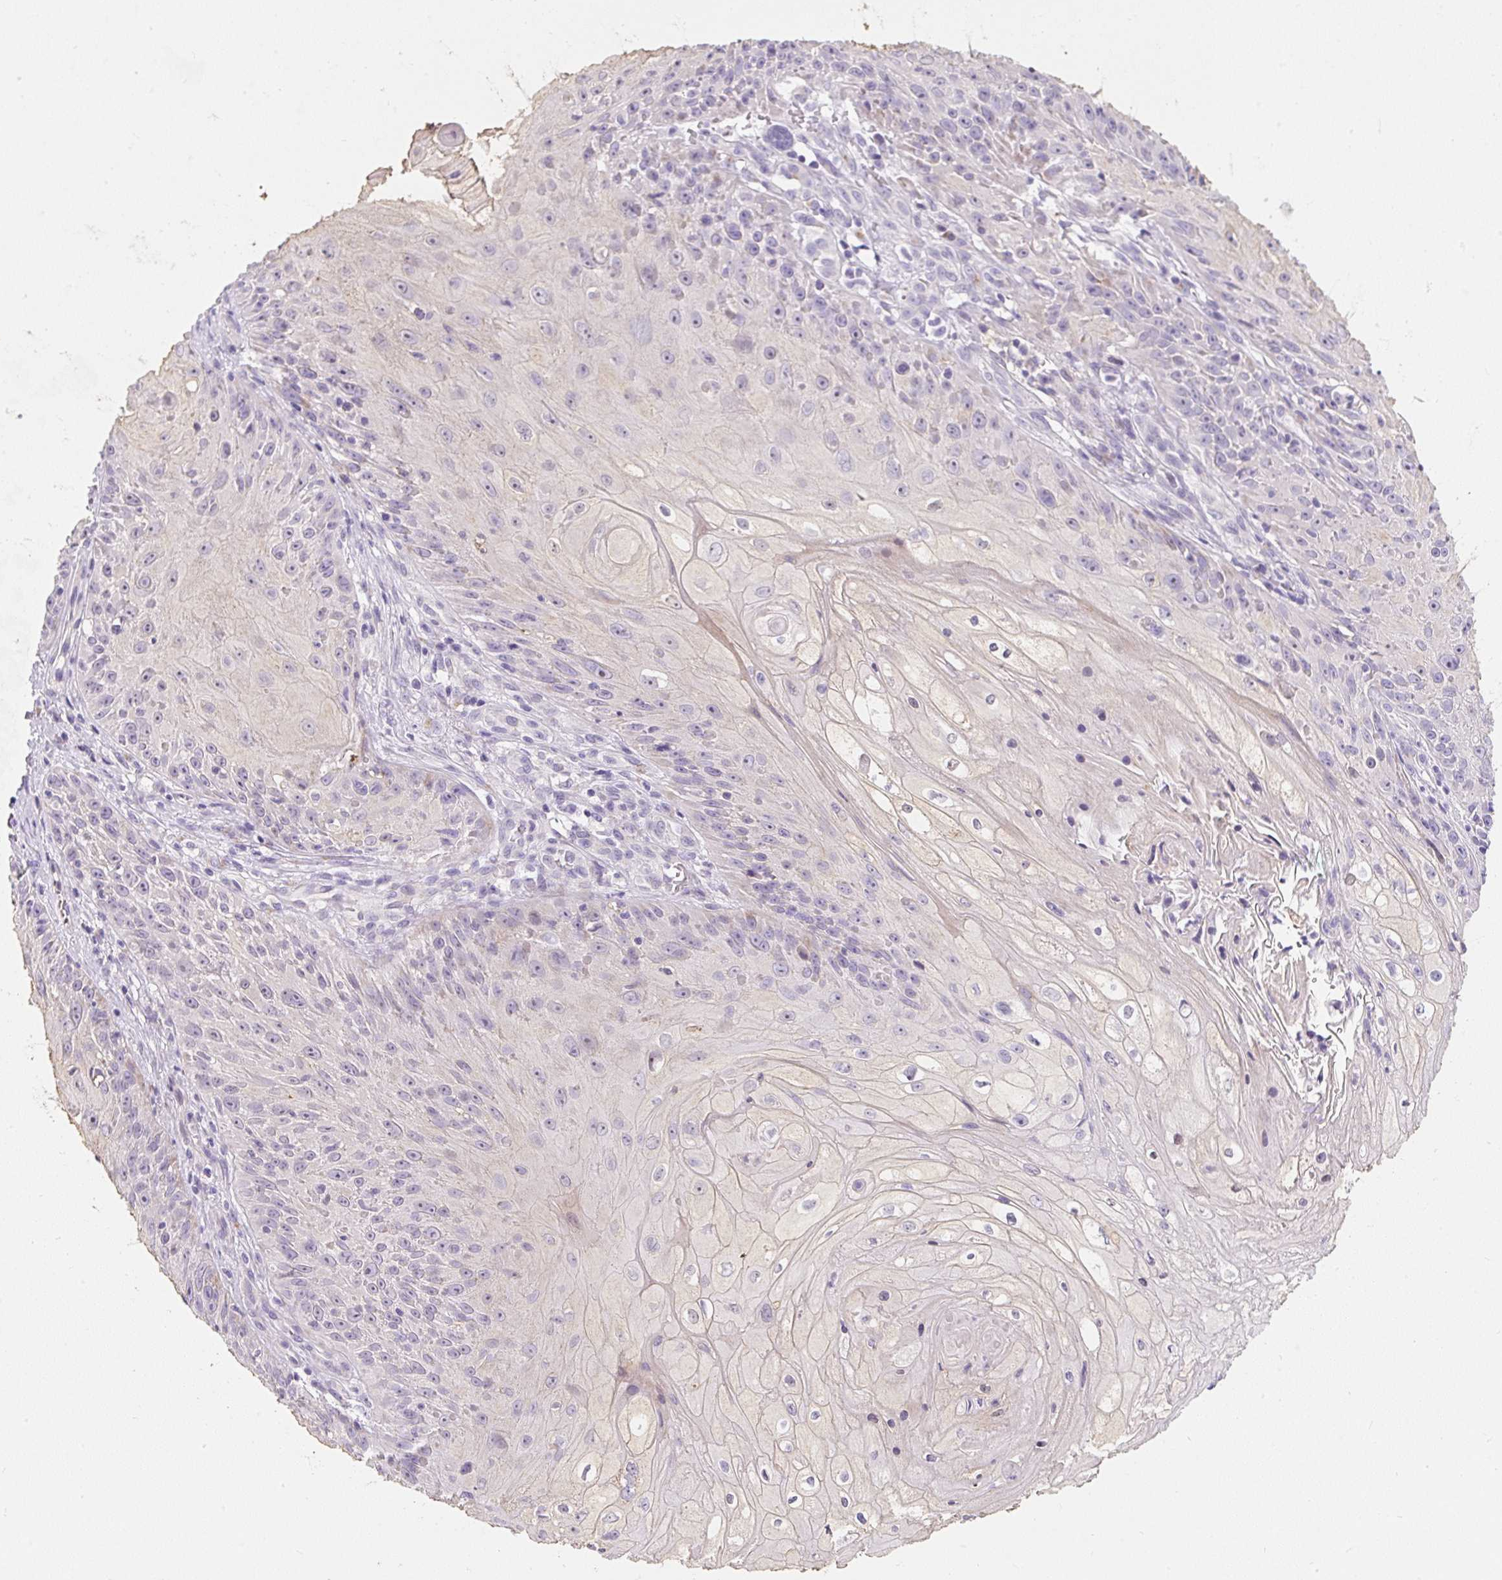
{"staining": {"intensity": "negative", "quantity": "none", "location": "none"}, "tissue": "skin cancer", "cell_type": "Tumor cells", "image_type": "cancer", "snomed": [{"axis": "morphology", "description": "Squamous cell carcinoma, NOS"}, {"axis": "topography", "description": "Skin"}, {"axis": "topography", "description": "Vulva"}], "caption": "An image of human skin squamous cell carcinoma is negative for staining in tumor cells. Nuclei are stained in blue.", "gene": "DTX4", "patient": {"sex": "female", "age": 76}}